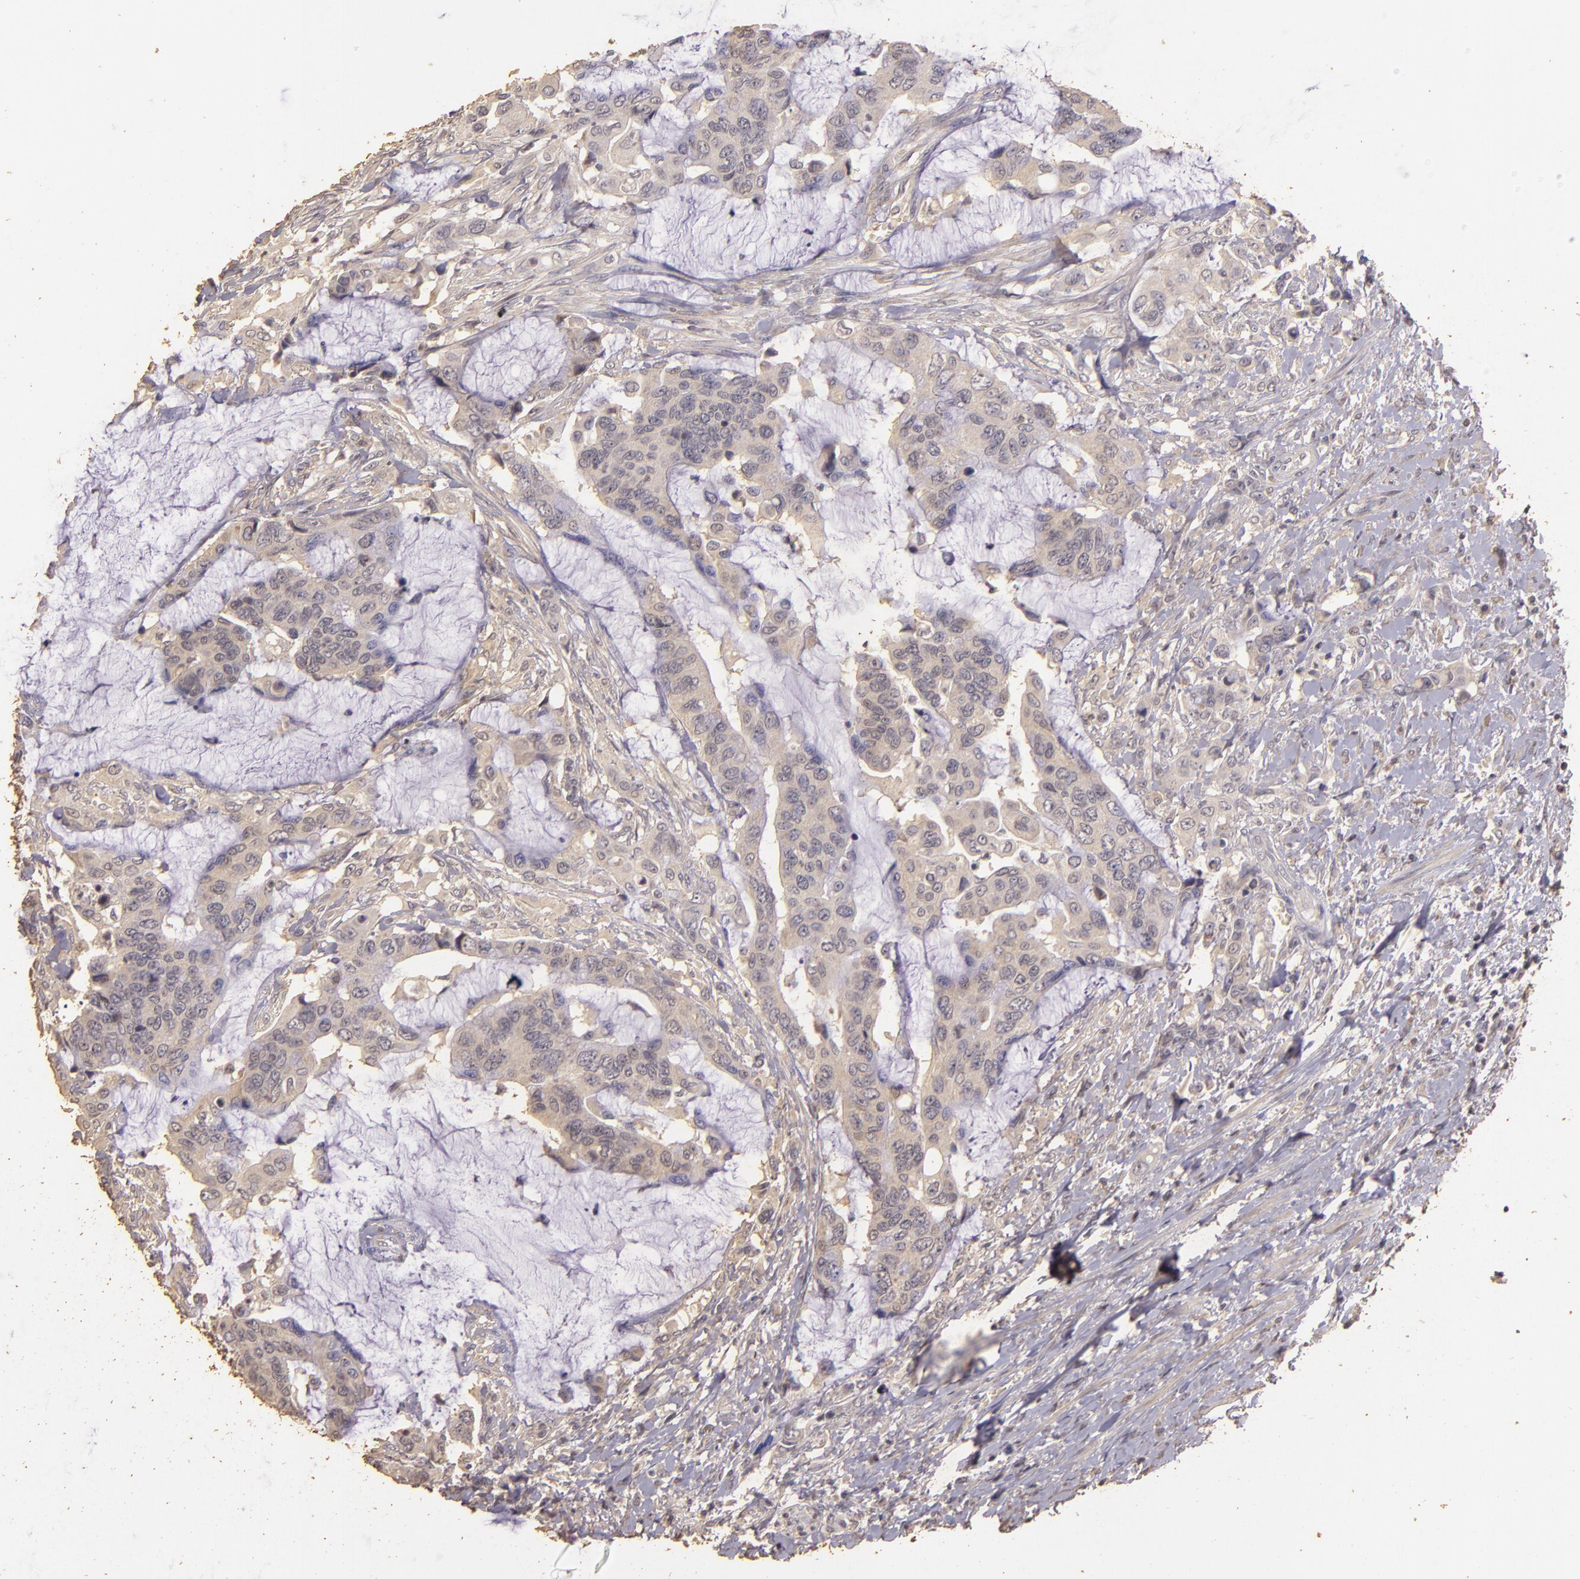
{"staining": {"intensity": "negative", "quantity": "none", "location": "none"}, "tissue": "colorectal cancer", "cell_type": "Tumor cells", "image_type": "cancer", "snomed": [{"axis": "morphology", "description": "Adenocarcinoma, NOS"}, {"axis": "topography", "description": "Rectum"}], "caption": "Protein analysis of colorectal cancer shows no significant positivity in tumor cells.", "gene": "BCL2L13", "patient": {"sex": "female", "age": 59}}